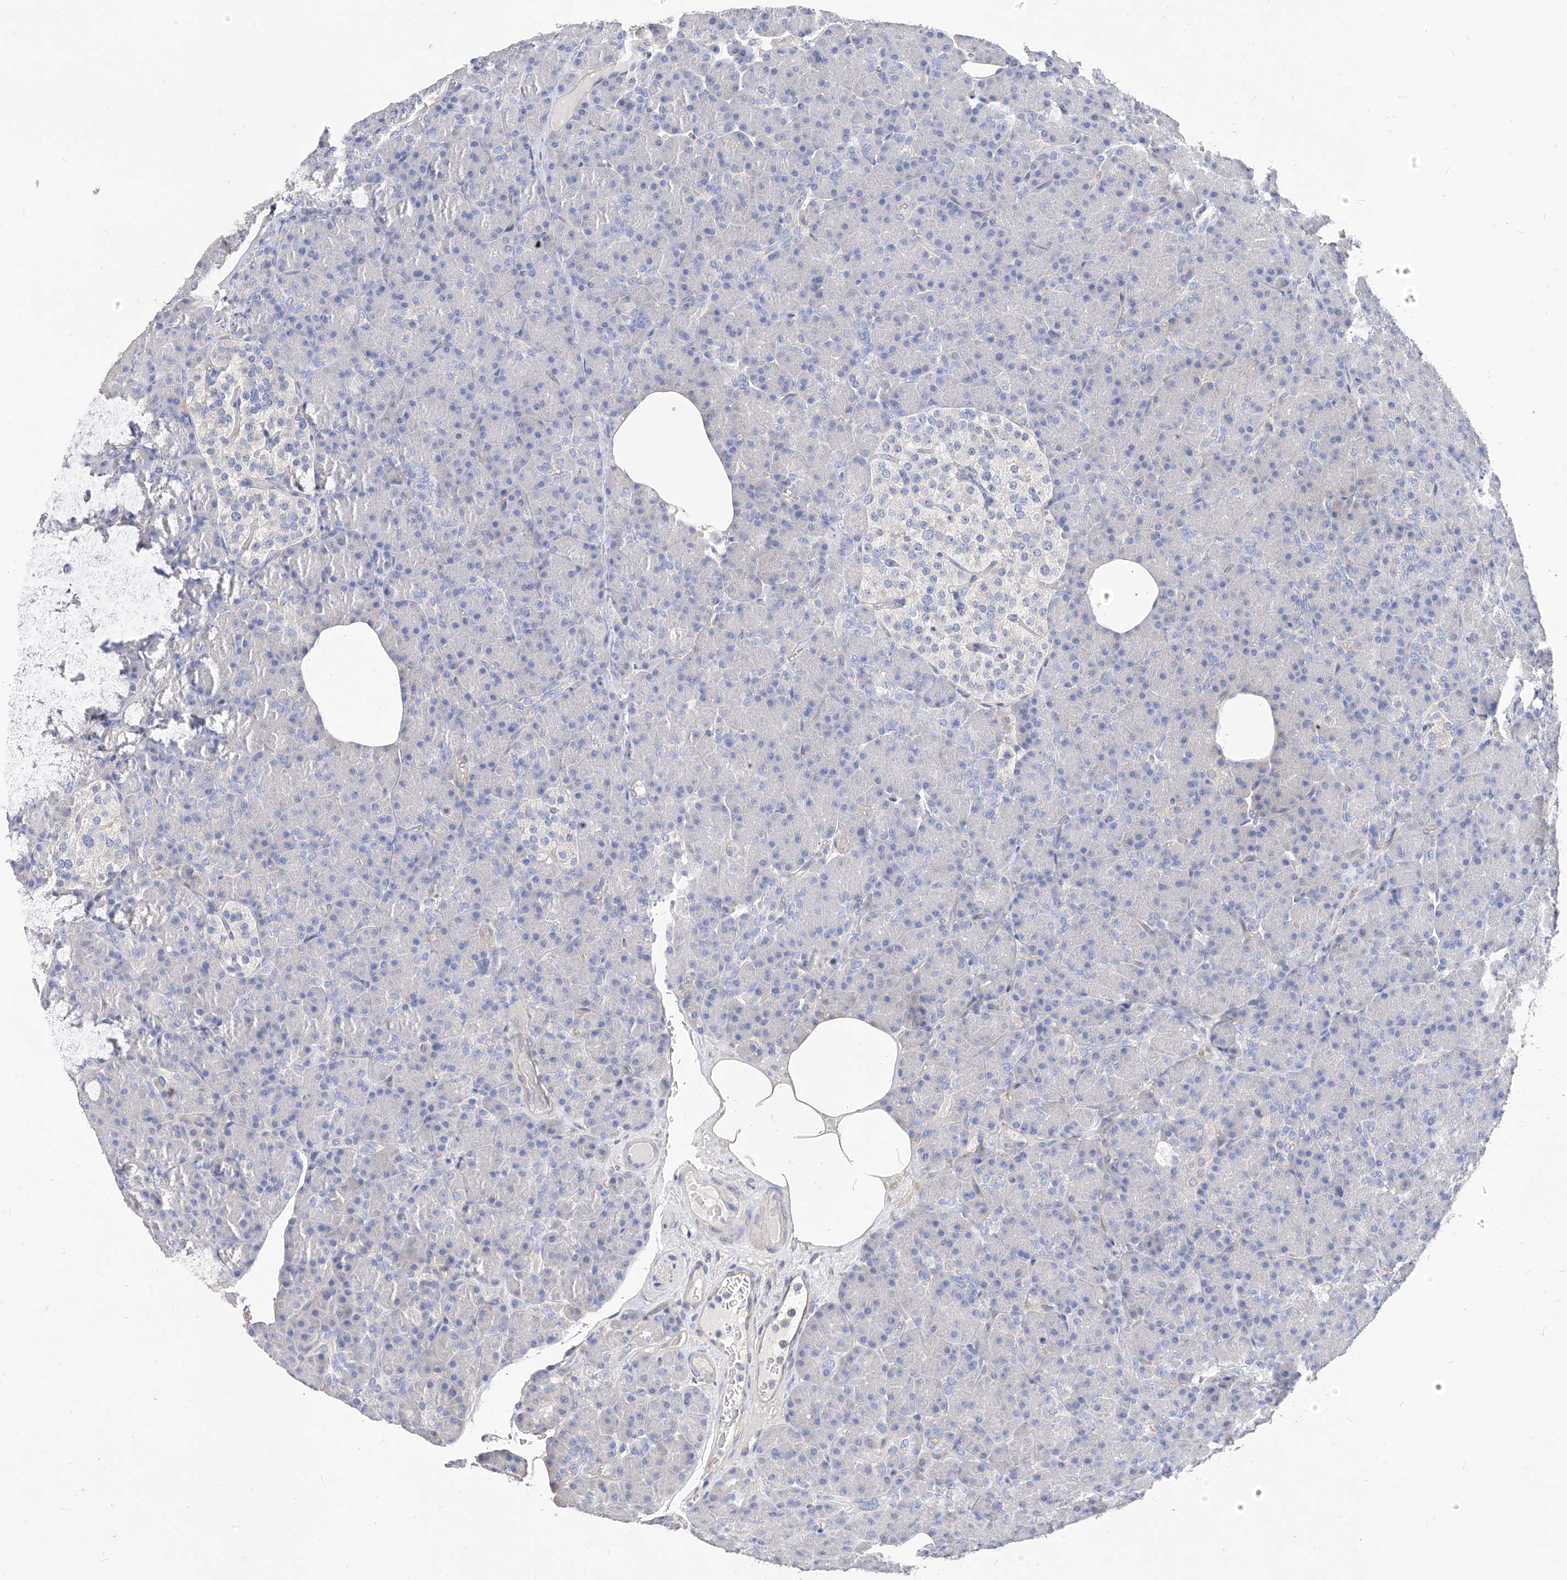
{"staining": {"intensity": "negative", "quantity": "none", "location": "none"}, "tissue": "pancreas", "cell_type": "Exocrine glandular cells", "image_type": "normal", "snomed": [{"axis": "morphology", "description": "Normal tissue, NOS"}, {"axis": "topography", "description": "Pancreas"}], "caption": "An immunohistochemistry (IHC) histopathology image of normal pancreas is shown. There is no staining in exocrine glandular cells of pancreas. Brightfield microscopy of immunohistochemistry stained with DAB (3,3'-diaminobenzidine) (brown) and hematoxylin (blue), captured at high magnification.", "gene": "SCGB2A1", "patient": {"sex": "female", "age": 43}}